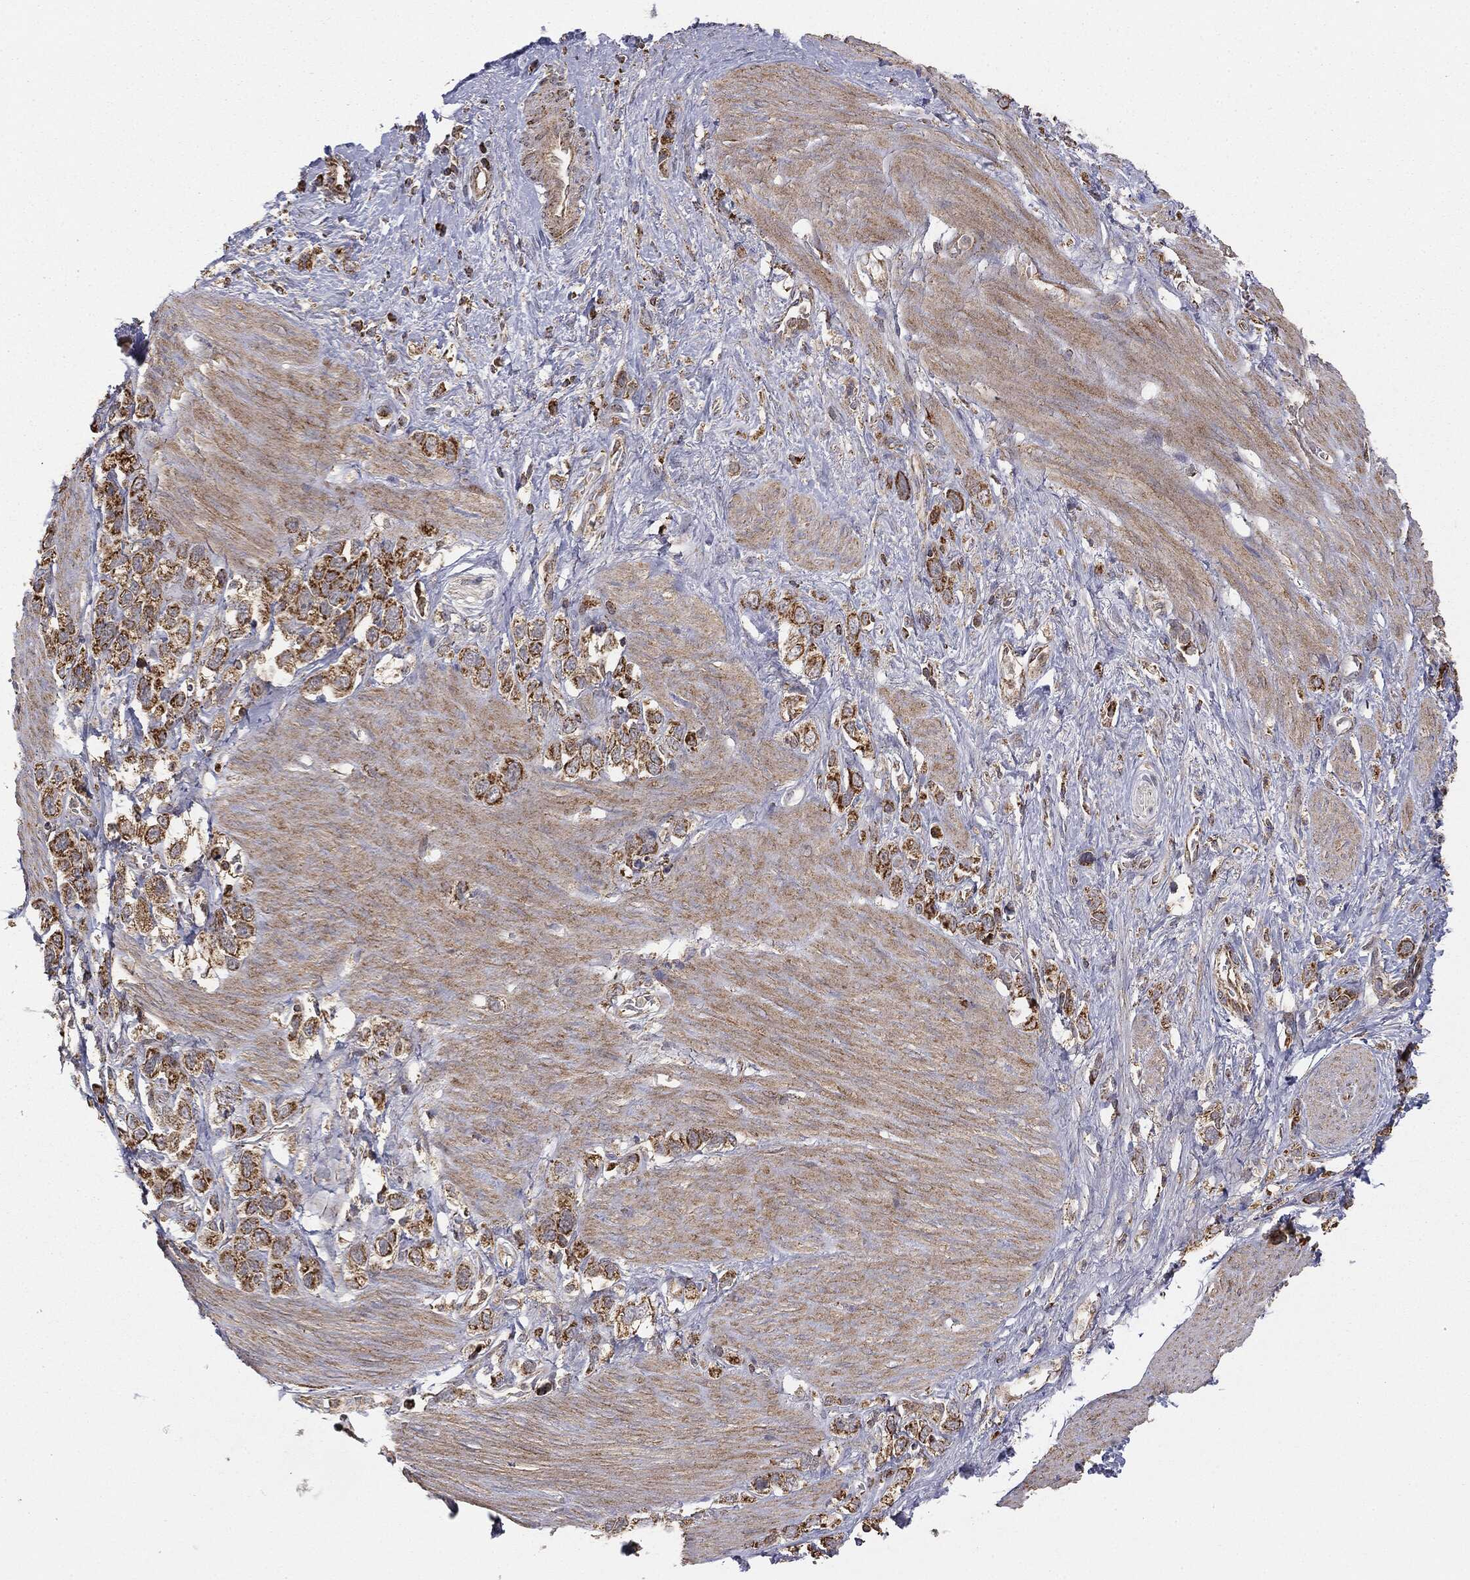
{"staining": {"intensity": "strong", "quantity": ">75%", "location": "cytoplasmic/membranous"}, "tissue": "stomach cancer", "cell_type": "Tumor cells", "image_type": "cancer", "snomed": [{"axis": "morphology", "description": "Adenocarcinoma, NOS"}, {"axis": "topography", "description": "Stomach"}], "caption": "A high-resolution histopathology image shows IHC staining of stomach cancer (adenocarcinoma), which reveals strong cytoplasmic/membranous positivity in about >75% of tumor cells.", "gene": "MTOR", "patient": {"sex": "female", "age": 65}}